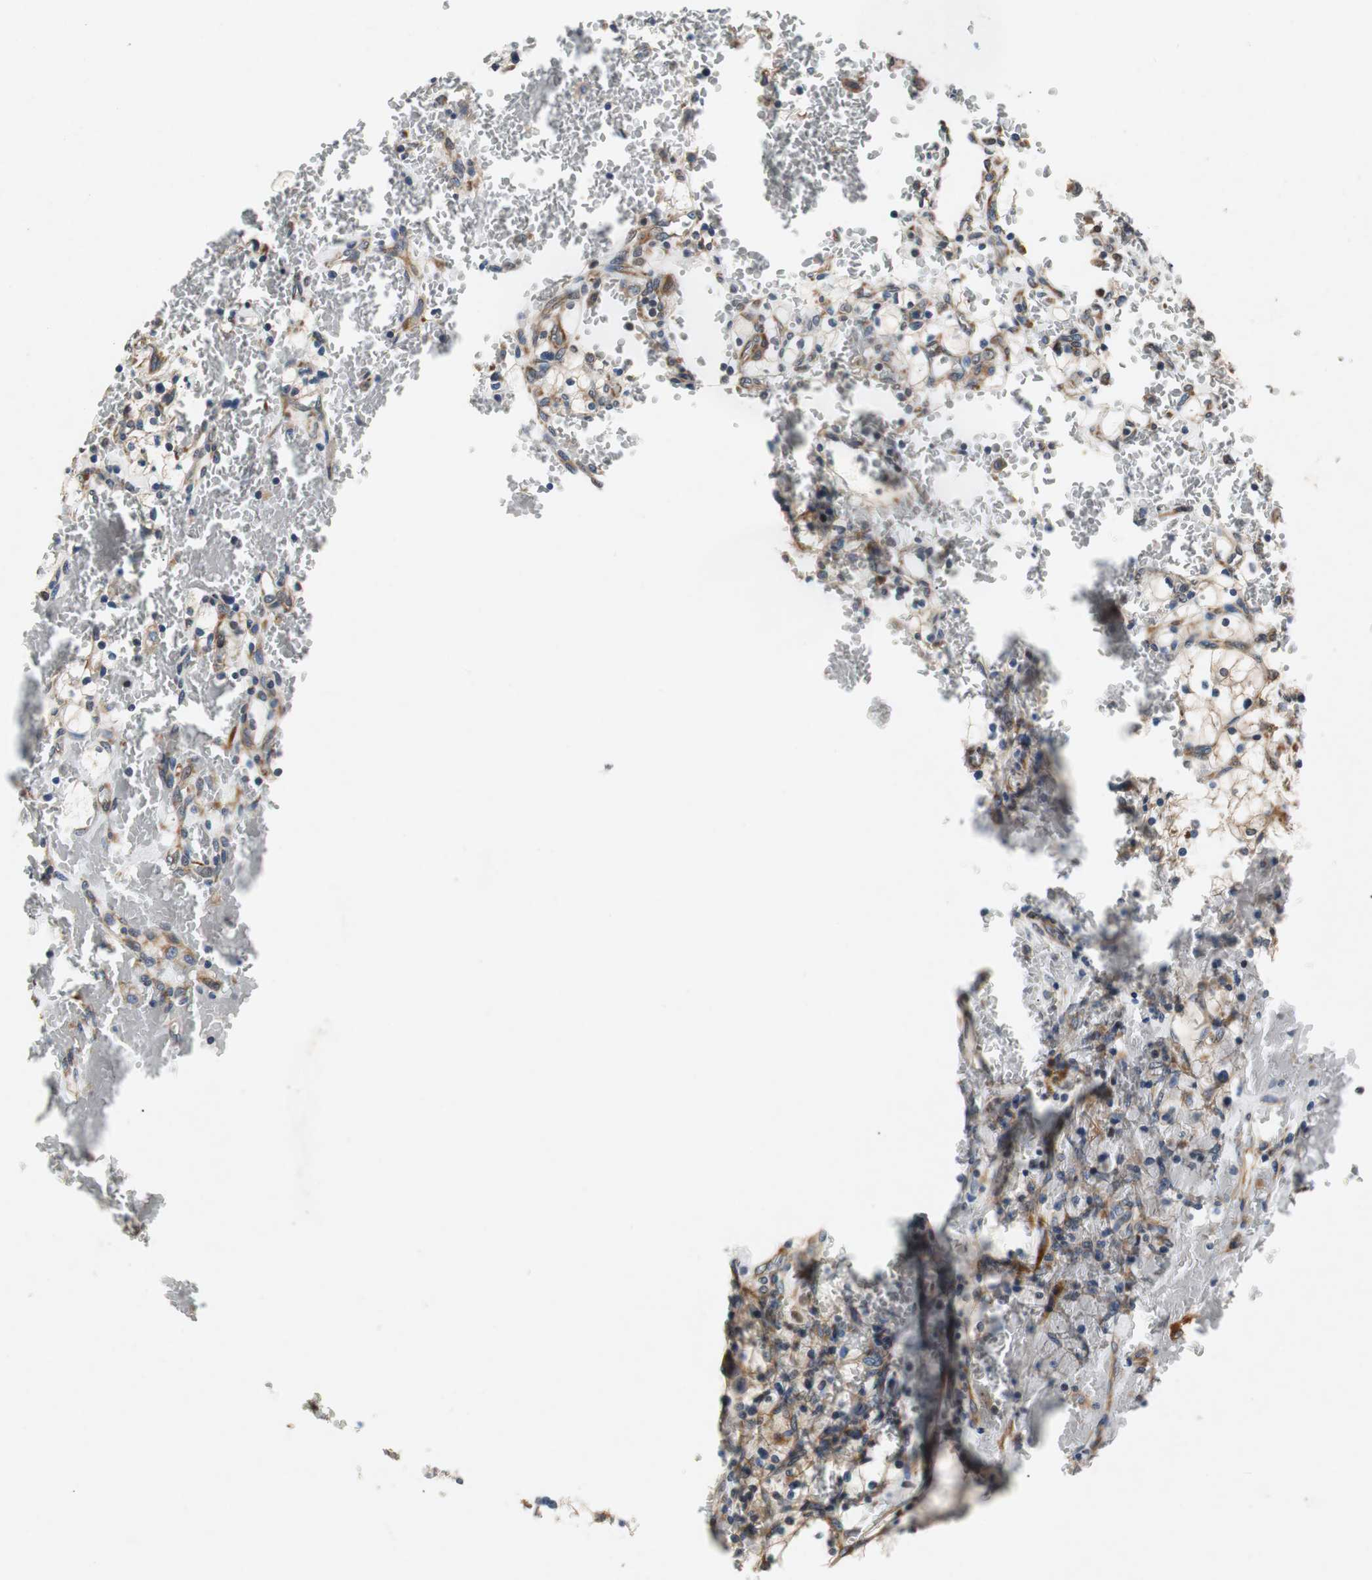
{"staining": {"intensity": "weak", "quantity": "<25%", "location": "cytoplasmic/membranous"}, "tissue": "renal cancer", "cell_type": "Tumor cells", "image_type": "cancer", "snomed": [{"axis": "morphology", "description": "Adenocarcinoma, NOS"}, {"axis": "topography", "description": "Kidney"}], "caption": "A photomicrograph of adenocarcinoma (renal) stained for a protein reveals no brown staining in tumor cells.", "gene": "RPL35", "patient": {"sex": "female", "age": 83}}